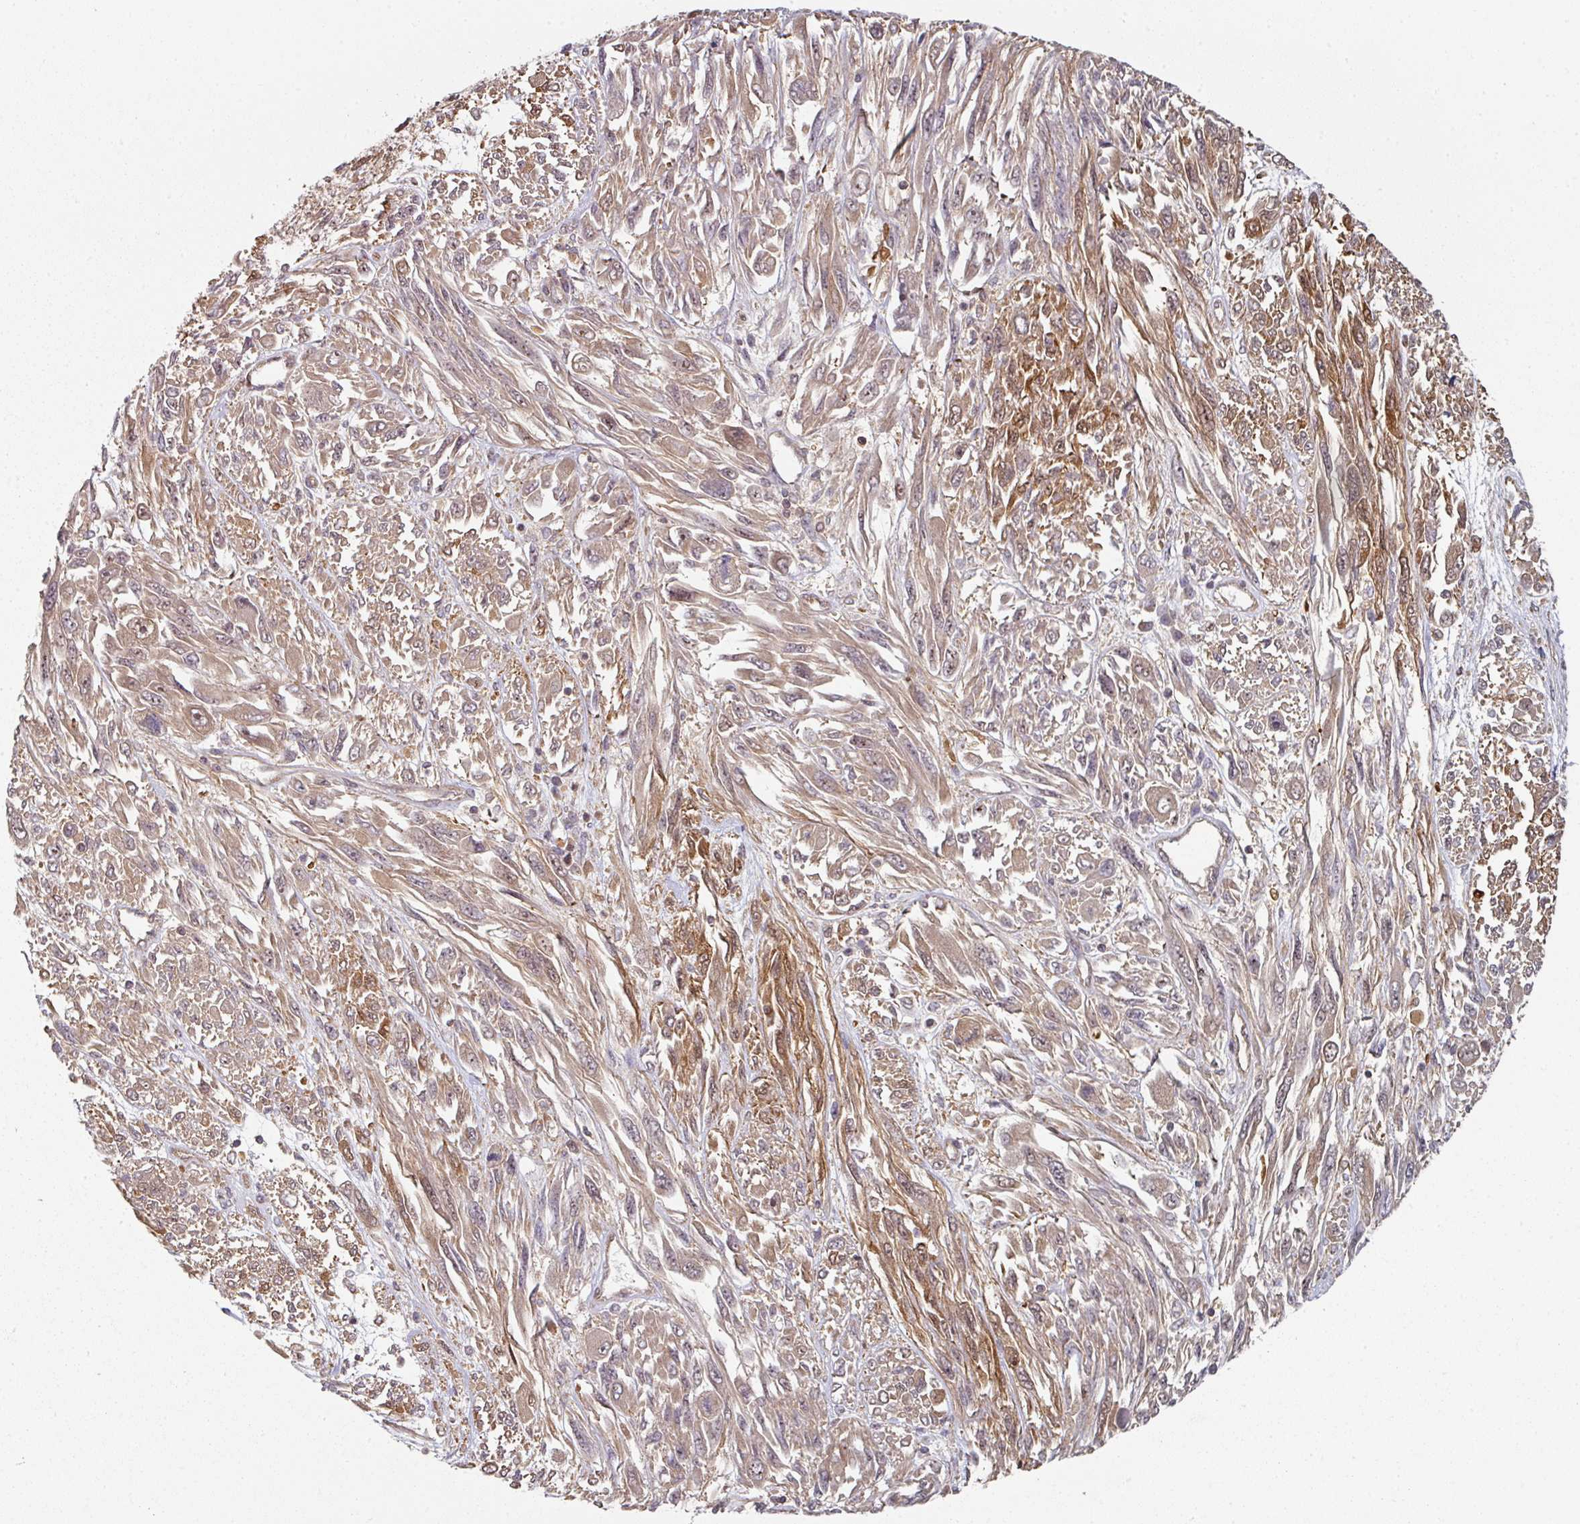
{"staining": {"intensity": "moderate", "quantity": ">75%", "location": "cytoplasmic/membranous"}, "tissue": "melanoma", "cell_type": "Tumor cells", "image_type": "cancer", "snomed": [{"axis": "morphology", "description": "Malignant melanoma, NOS"}, {"axis": "topography", "description": "Skin"}], "caption": "Melanoma tissue exhibits moderate cytoplasmic/membranous staining in approximately >75% of tumor cells, visualized by immunohistochemistry.", "gene": "PSME3IP1", "patient": {"sex": "female", "age": 91}}